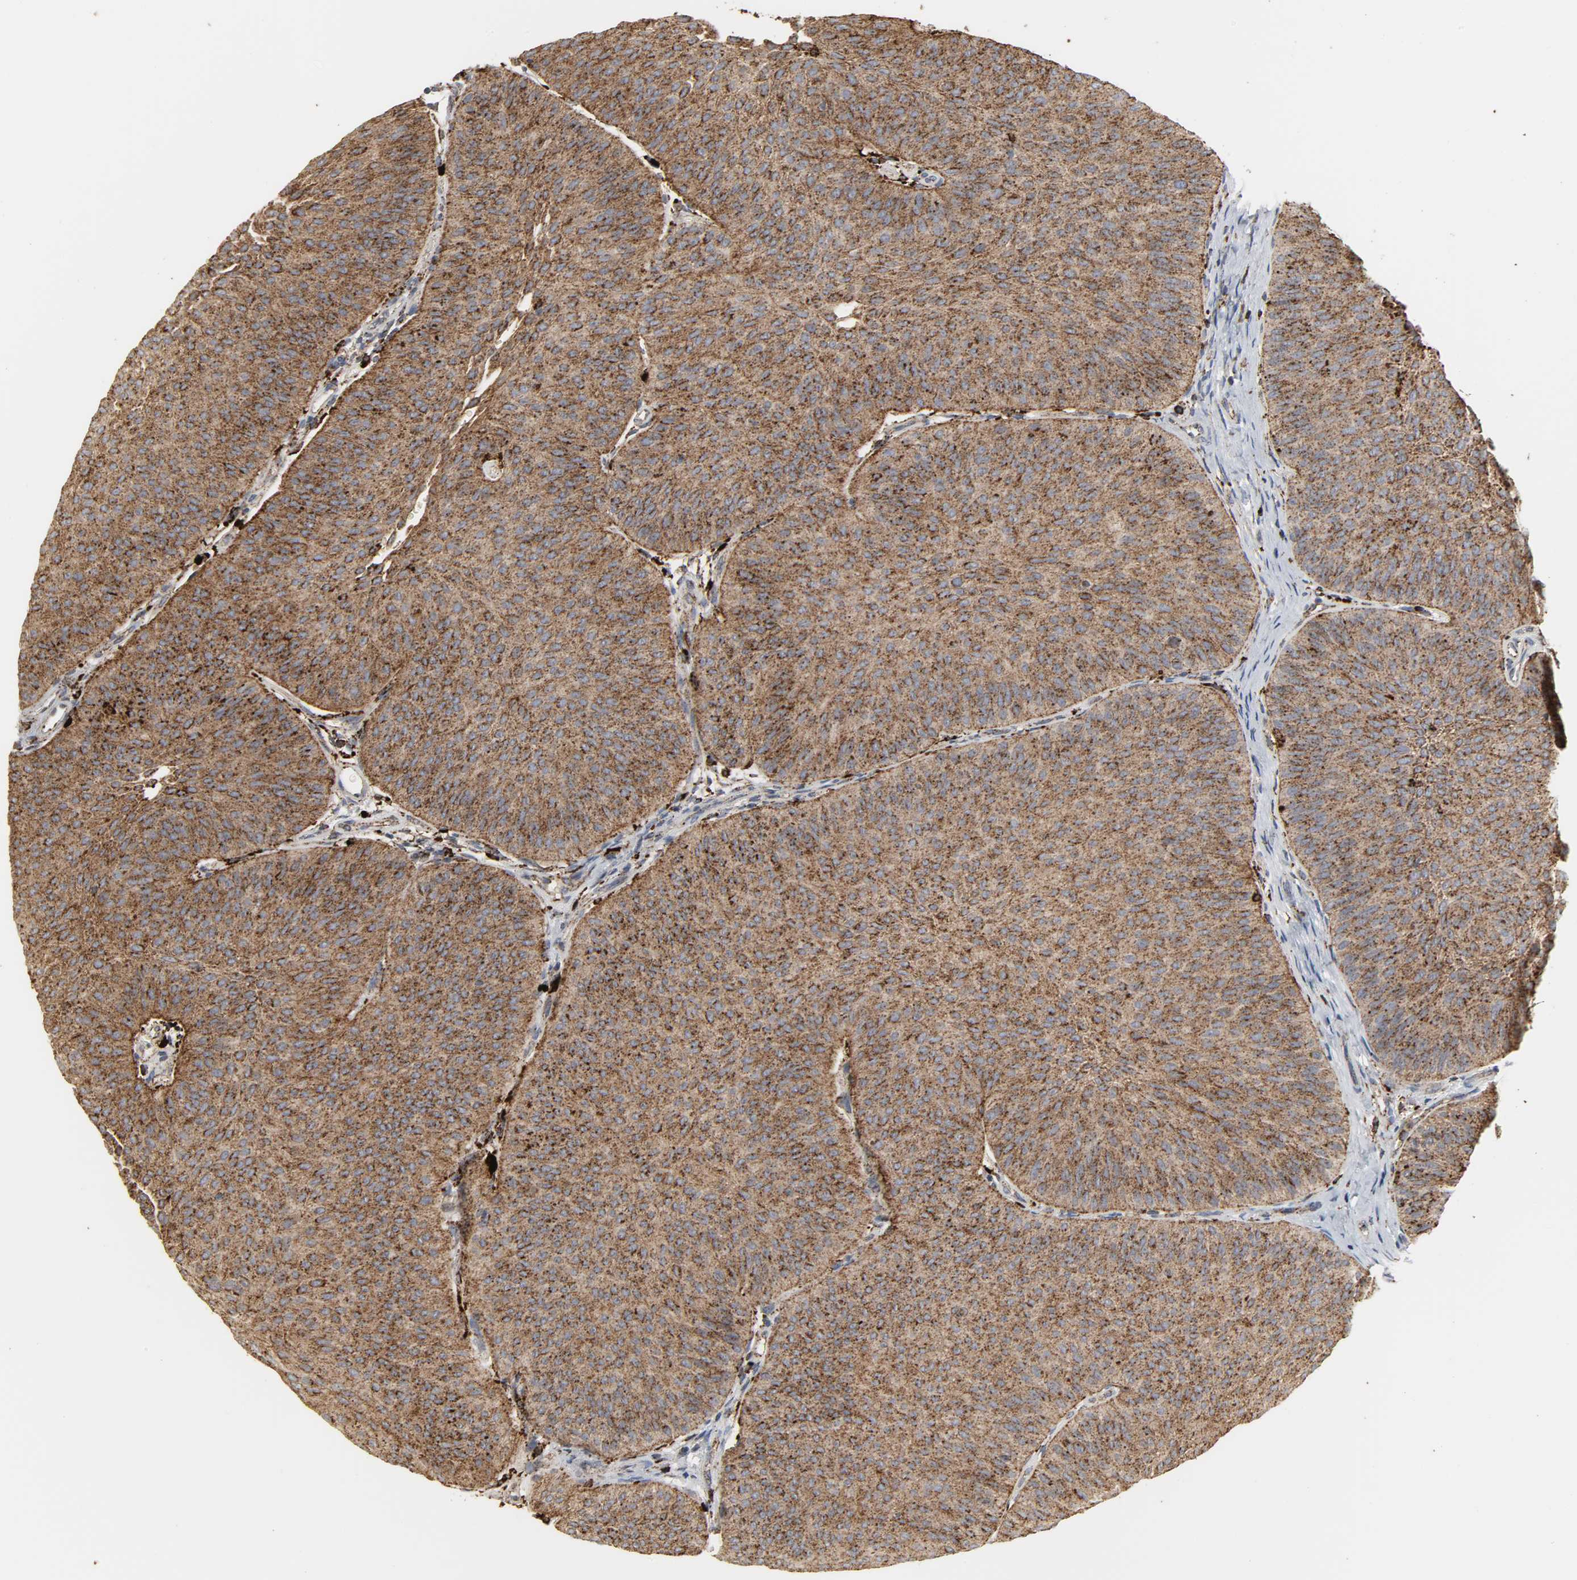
{"staining": {"intensity": "moderate", "quantity": ">75%", "location": "cytoplasmic/membranous"}, "tissue": "urothelial cancer", "cell_type": "Tumor cells", "image_type": "cancer", "snomed": [{"axis": "morphology", "description": "Urothelial carcinoma, Low grade"}, {"axis": "topography", "description": "Urinary bladder"}], "caption": "The image reveals a brown stain indicating the presence of a protein in the cytoplasmic/membranous of tumor cells in urothelial carcinoma (low-grade).", "gene": "PSAP", "patient": {"sex": "female", "age": 60}}